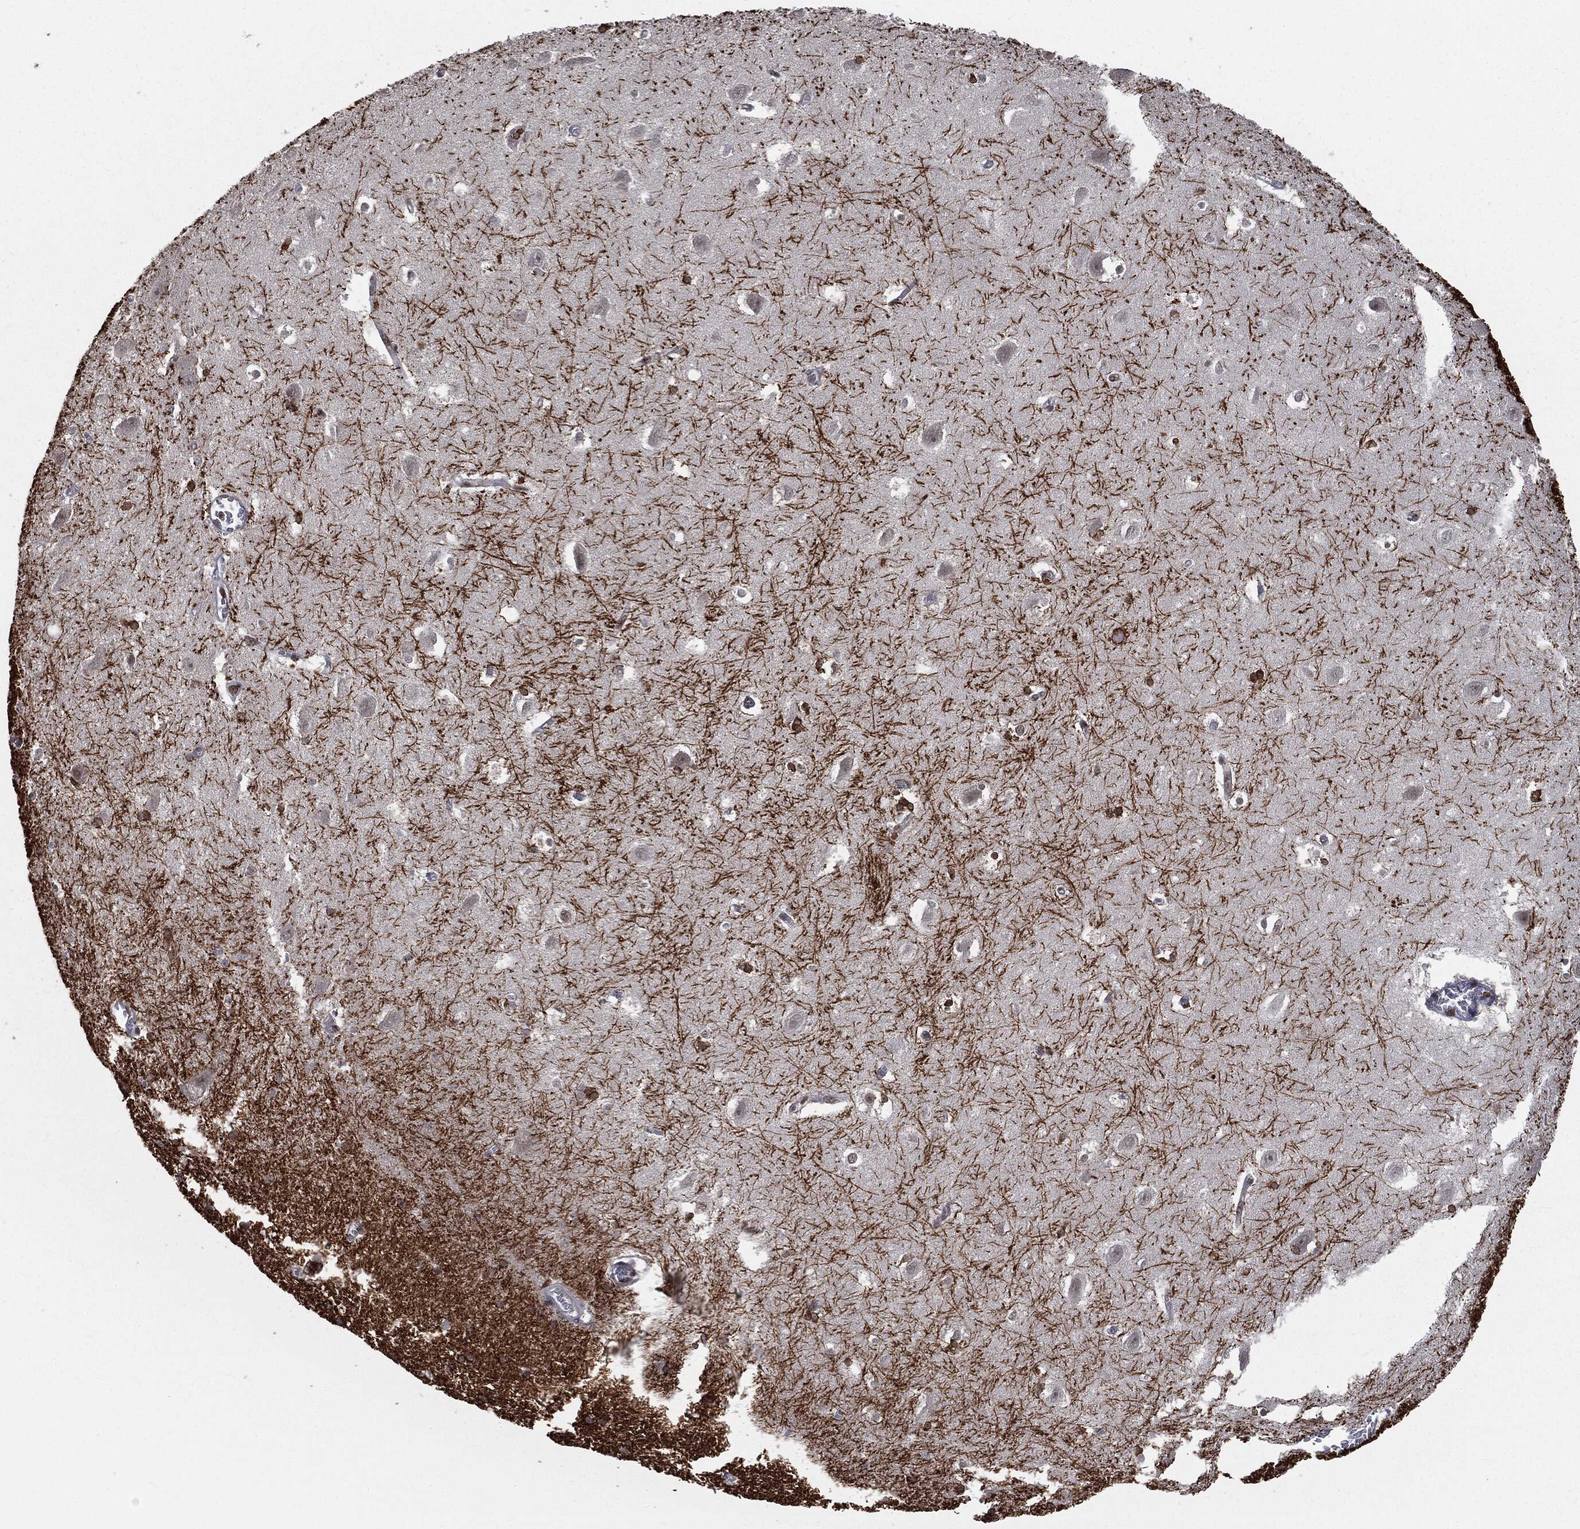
{"staining": {"intensity": "strong", "quantity": "<25%", "location": "cytoplasmic/membranous,nuclear"}, "tissue": "hippocampus", "cell_type": "Glial cells", "image_type": "normal", "snomed": [{"axis": "morphology", "description": "Normal tissue, NOS"}, {"axis": "topography", "description": "Hippocampus"}], "caption": "Normal hippocampus displays strong cytoplasmic/membranous,nuclear staining in about <25% of glial cells, visualized by immunohistochemistry.", "gene": "DPH2", "patient": {"sex": "female", "age": 64}}